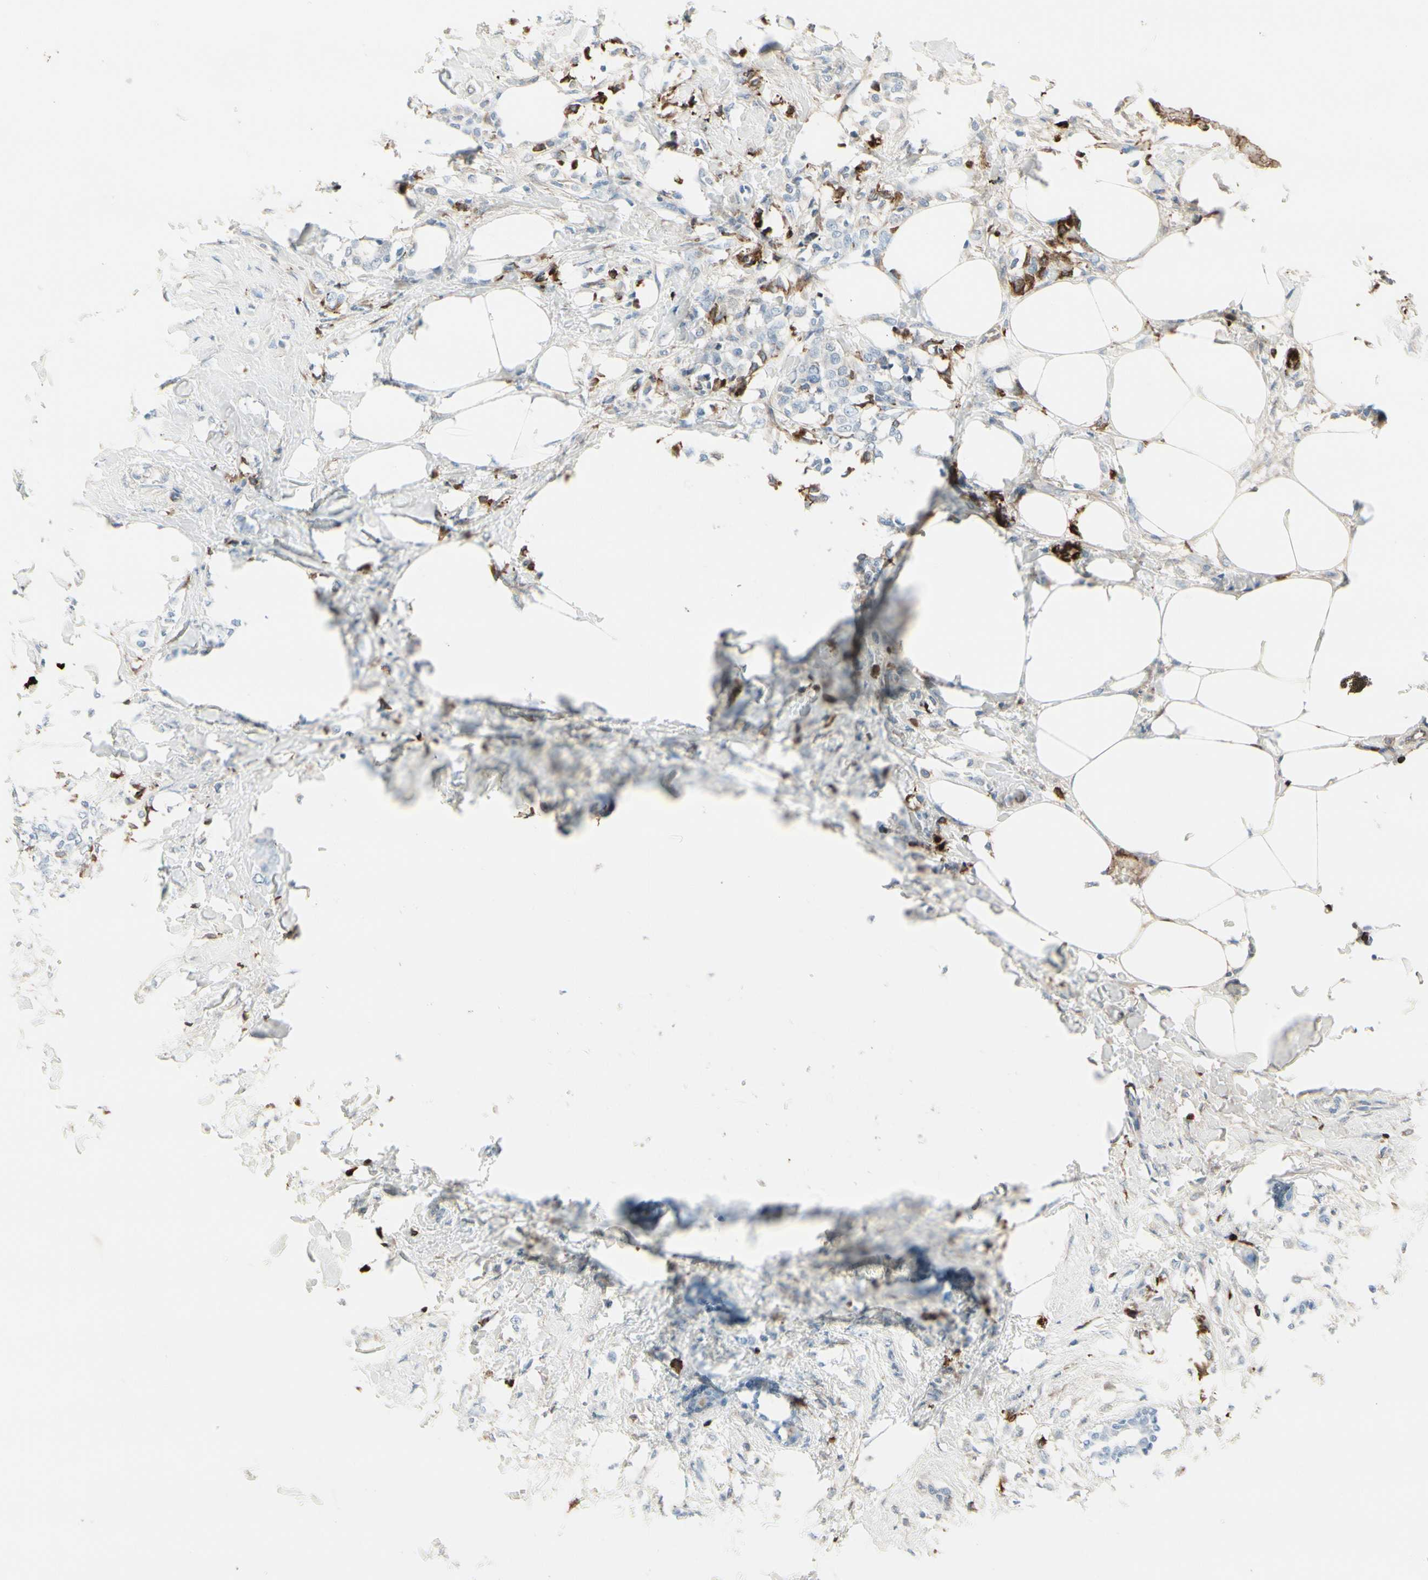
{"staining": {"intensity": "negative", "quantity": "none", "location": "none"}, "tissue": "breast cancer", "cell_type": "Tumor cells", "image_type": "cancer", "snomed": [{"axis": "morphology", "description": "Lobular carcinoma, in situ"}, {"axis": "morphology", "description": "Lobular carcinoma"}, {"axis": "topography", "description": "Breast"}], "caption": "Tumor cells are negative for brown protein staining in lobular carcinoma (breast).", "gene": "IGHG1", "patient": {"sex": "female", "age": 41}}